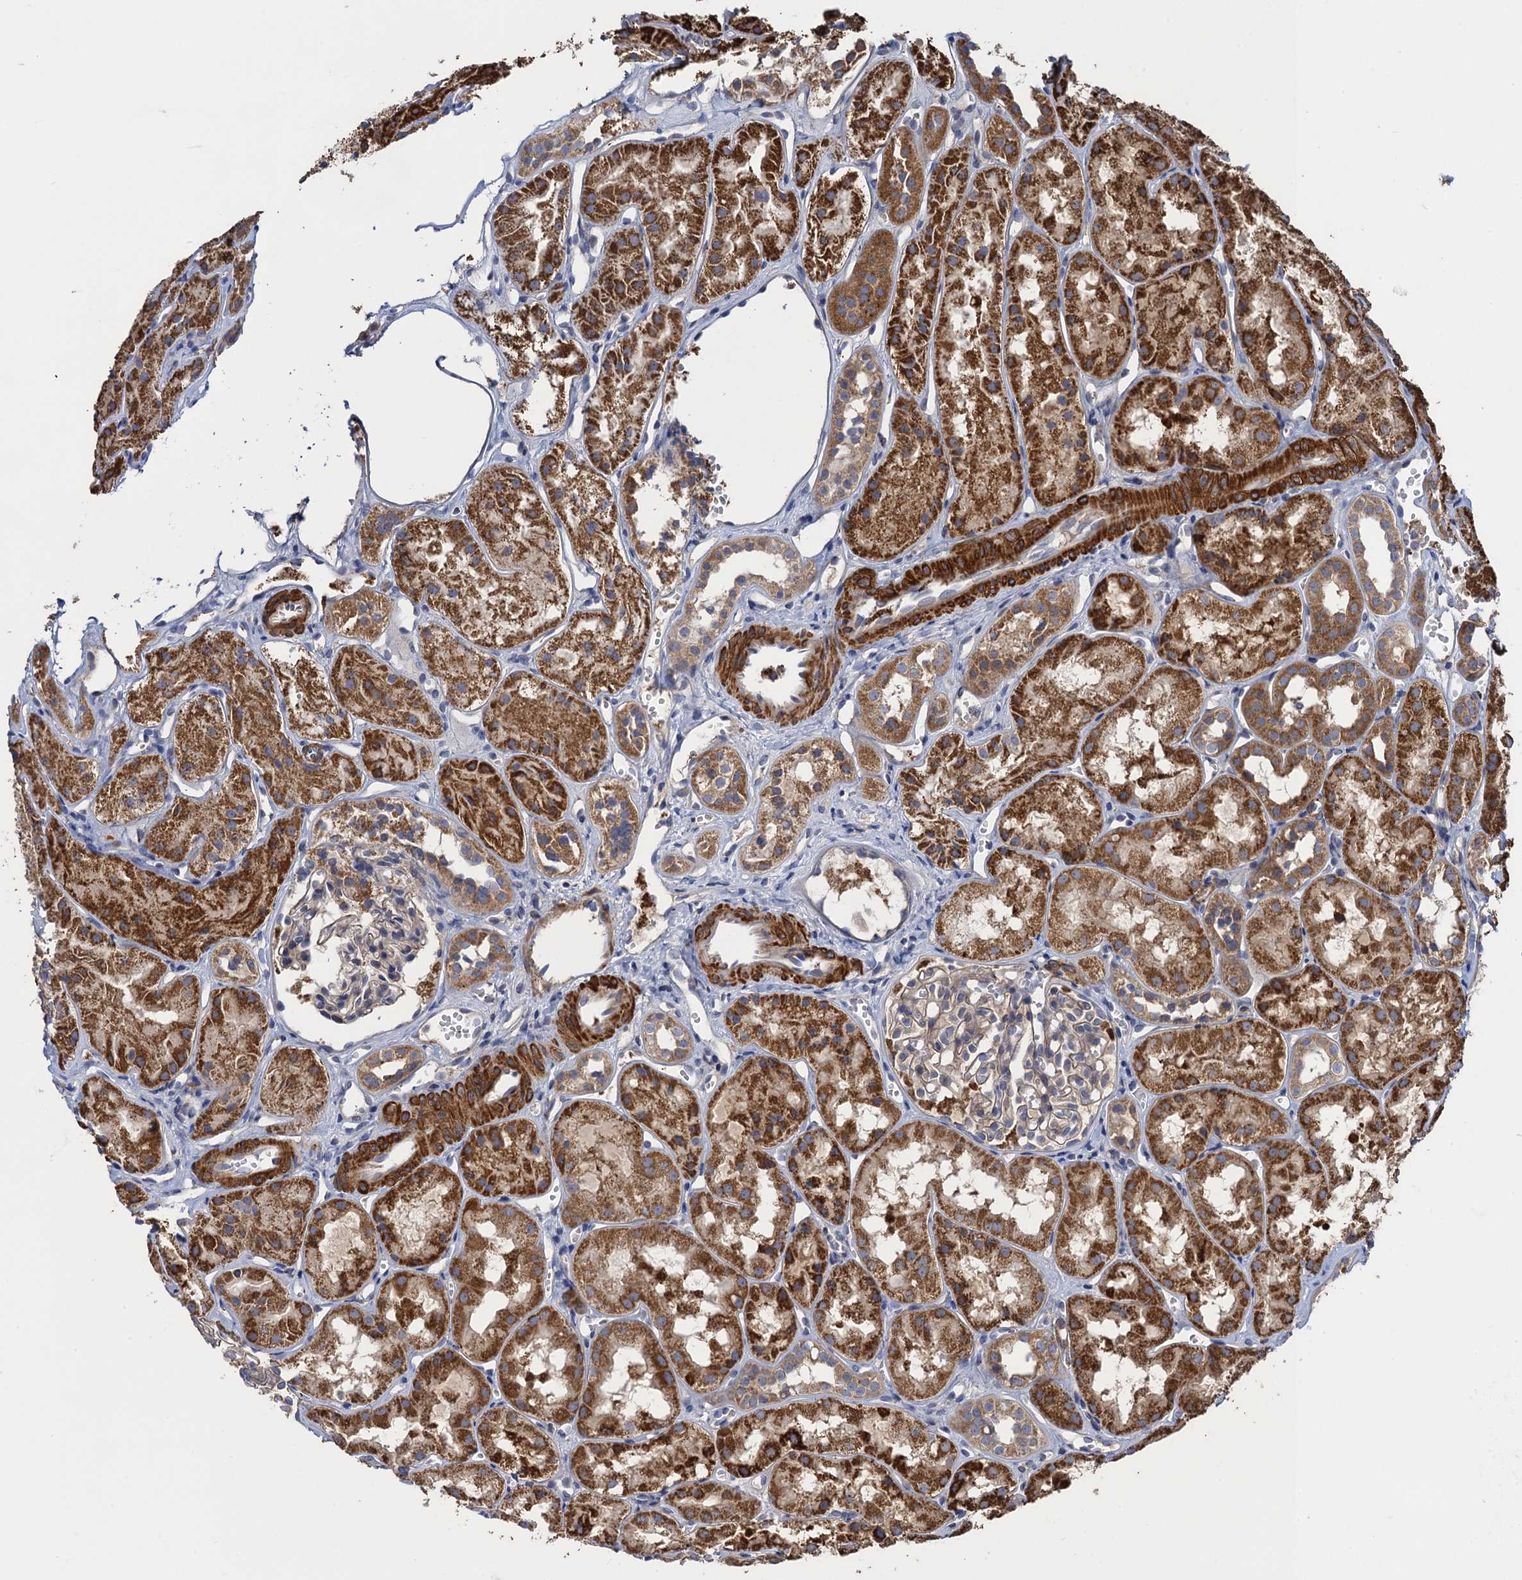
{"staining": {"intensity": "negative", "quantity": "none", "location": "none"}, "tissue": "kidney", "cell_type": "Cells in glomeruli", "image_type": "normal", "snomed": [{"axis": "morphology", "description": "Normal tissue, NOS"}, {"axis": "topography", "description": "Kidney"}], "caption": "This is an IHC micrograph of unremarkable kidney. There is no staining in cells in glomeruli.", "gene": "WDR88", "patient": {"sex": "male", "age": 16}}